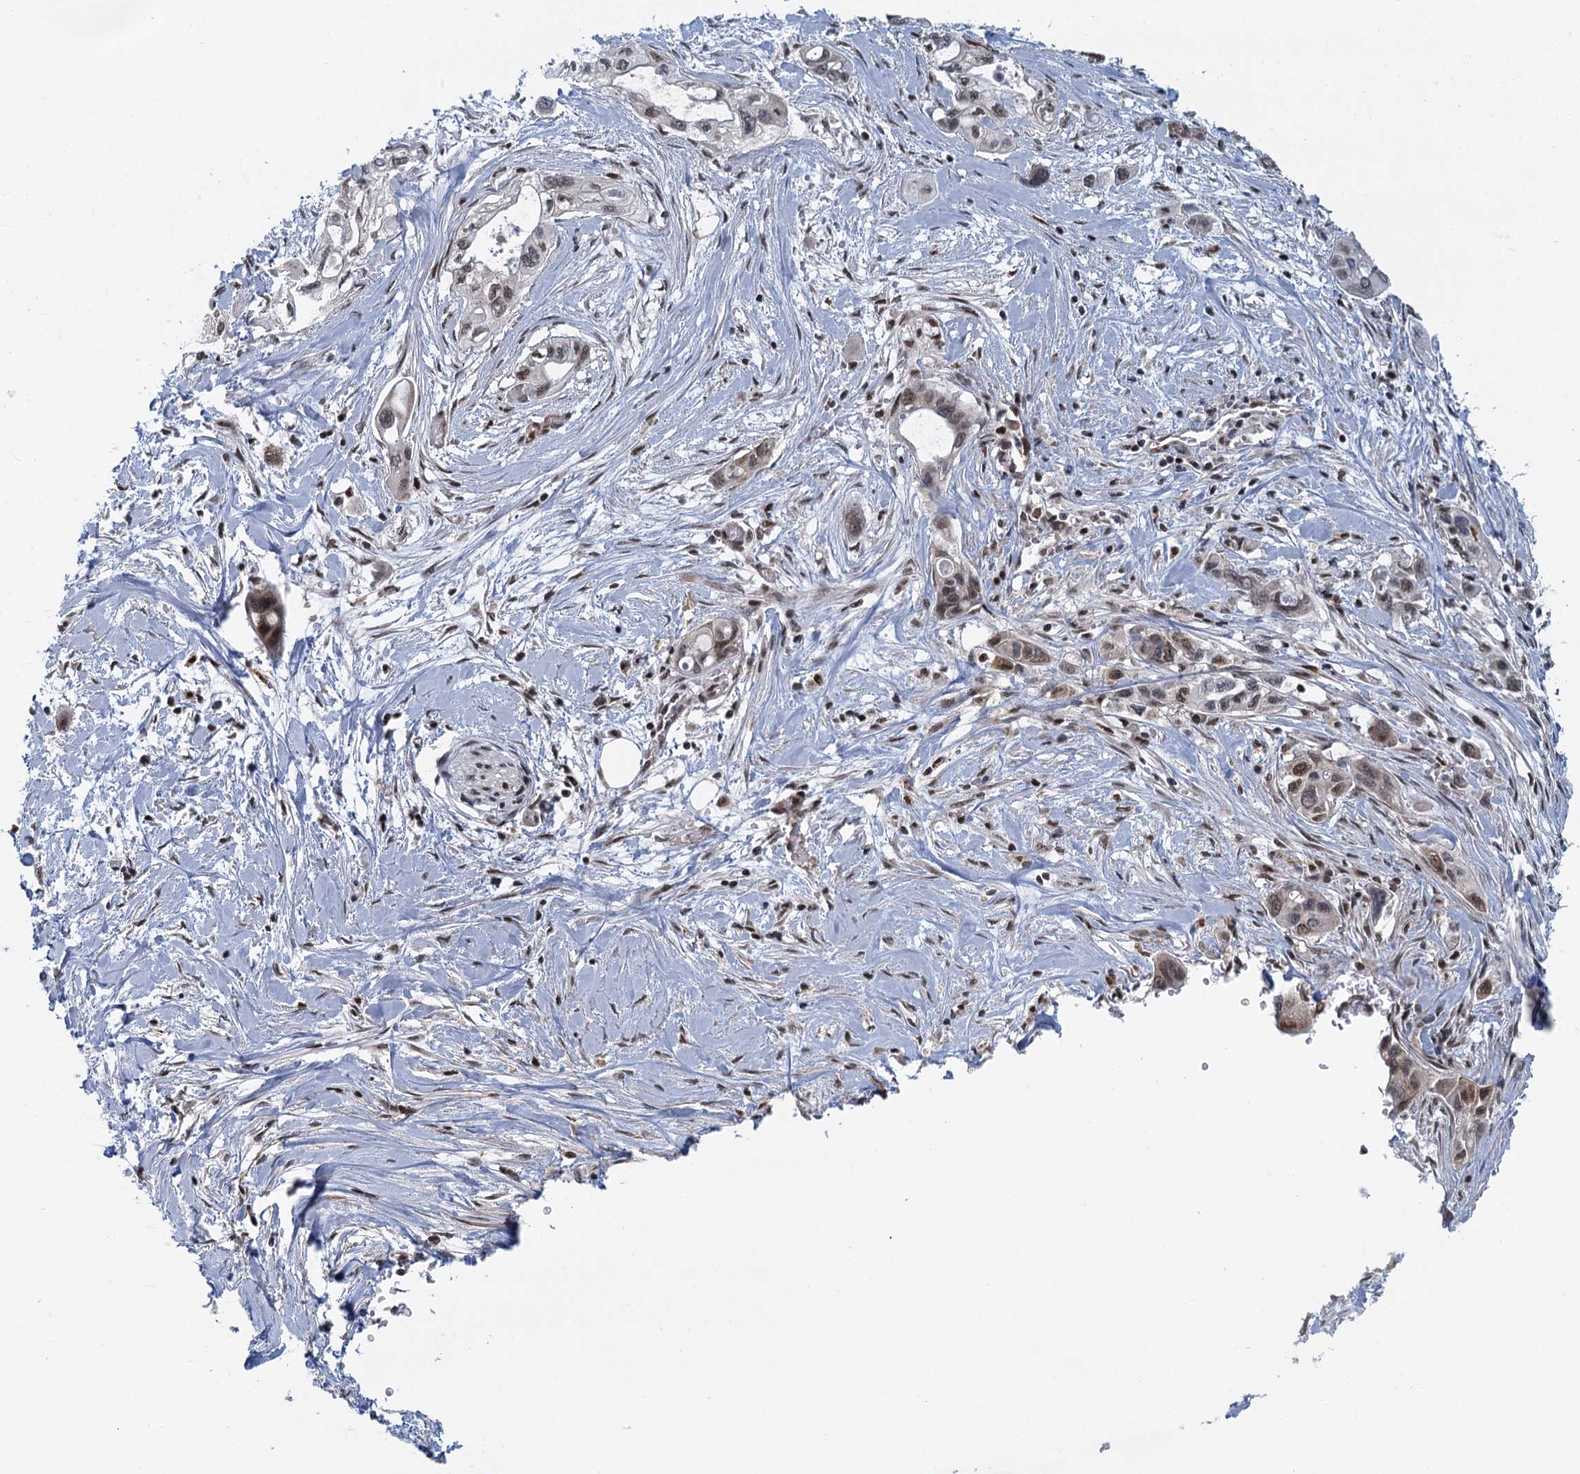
{"staining": {"intensity": "moderate", "quantity": "<25%", "location": "nuclear"}, "tissue": "pancreatic cancer", "cell_type": "Tumor cells", "image_type": "cancer", "snomed": [{"axis": "morphology", "description": "Adenocarcinoma, NOS"}, {"axis": "topography", "description": "Pancreas"}], "caption": "A brown stain labels moderate nuclear staining of a protein in pancreatic cancer tumor cells. (DAB IHC with brightfield microscopy, high magnification).", "gene": "GPATCH11", "patient": {"sex": "male", "age": 75}}